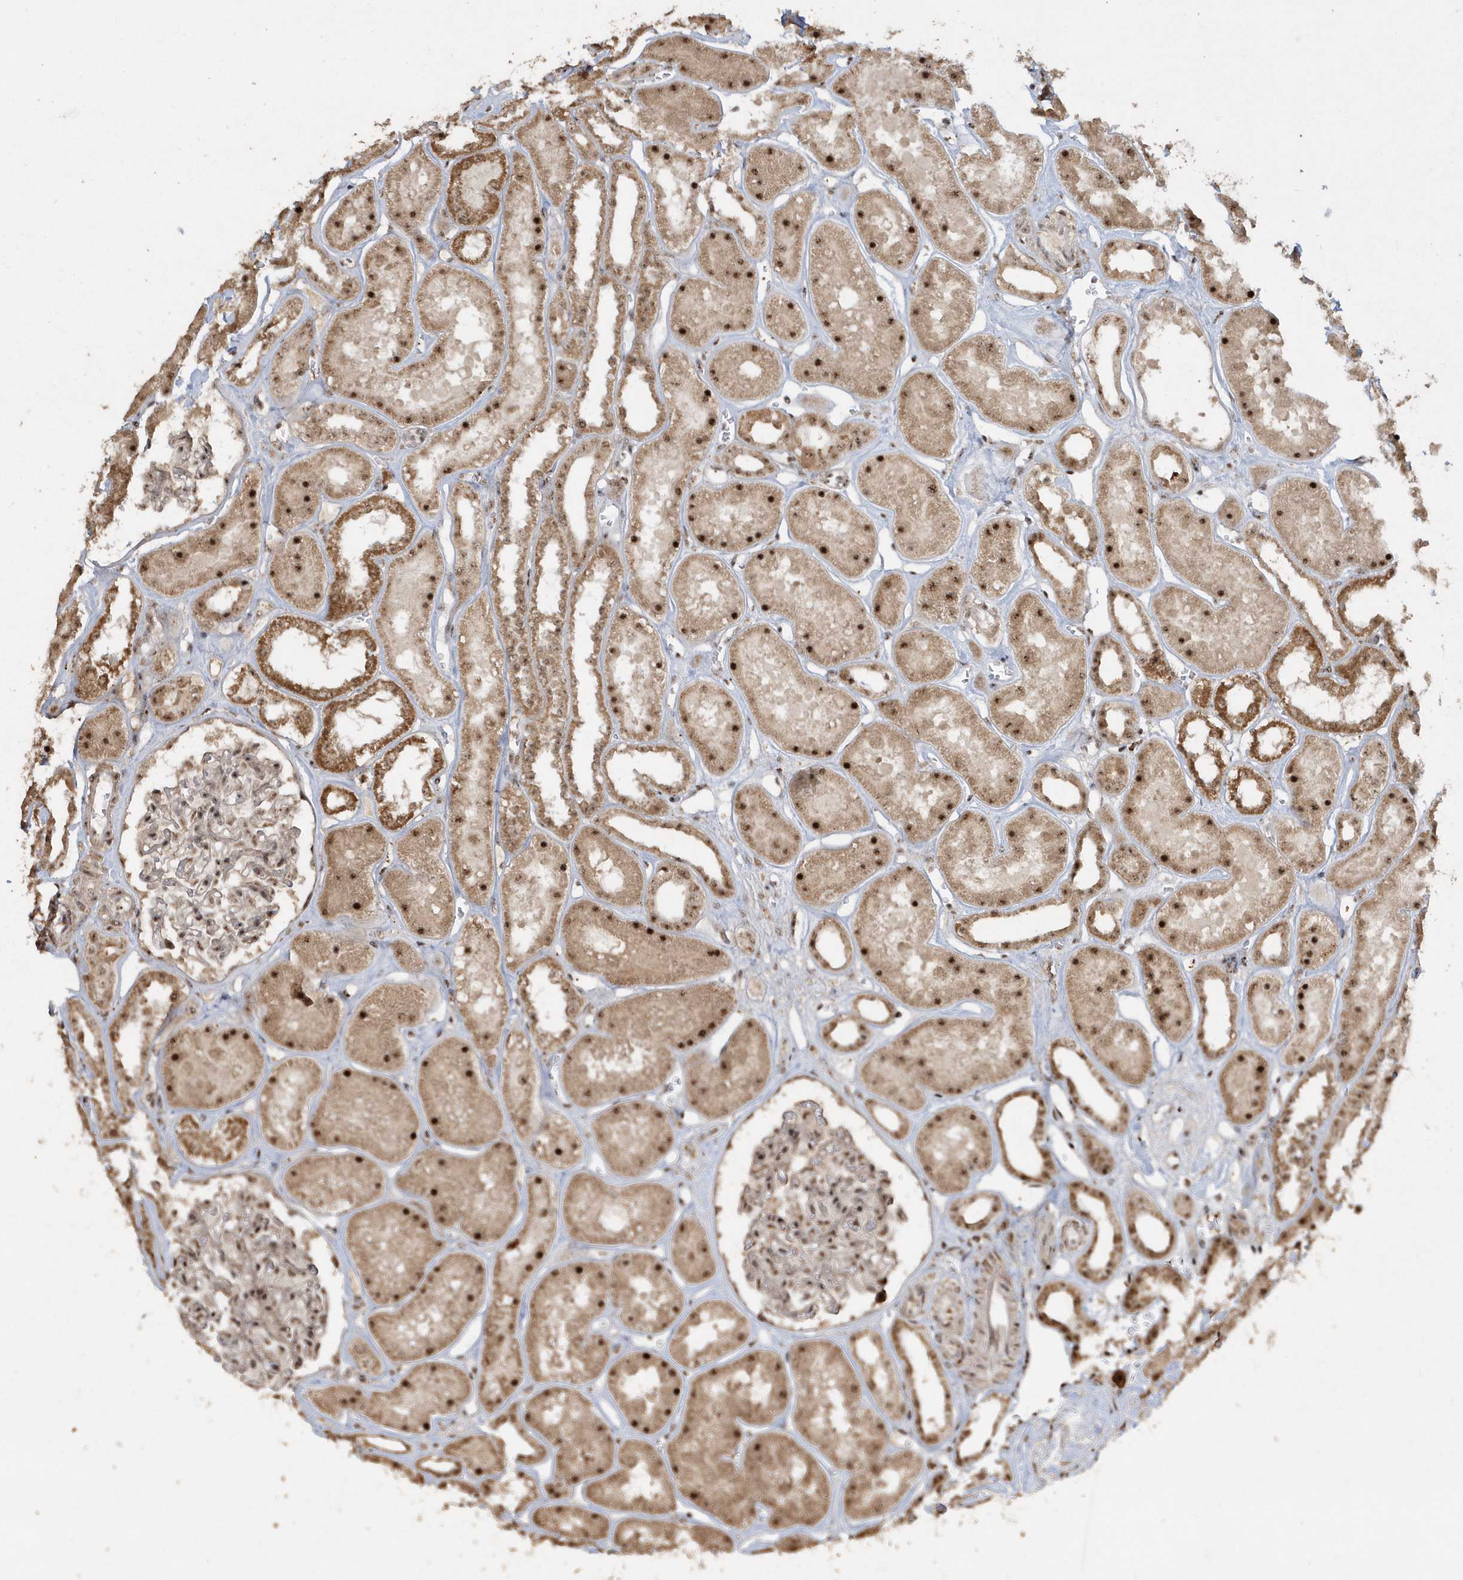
{"staining": {"intensity": "strong", "quantity": "25%-75%", "location": "nuclear"}, "tissue": "kidney", "cell_type": "Cells in glomeruli", "image_type": "normal", "snomed": [{"axis": "morphology", "description": "Normal tissue, NOS"}, {"axis": "topography", "description": "Kidney"}], "caption": "Approximately 25%-75% of cells in glomeruli in benign human kidney exhibit strong nuclear protein expression as visualized by brown immunohistochemical staining.", "gene": "POLR3B", "patient": {"sex": "female", "age": 41}}